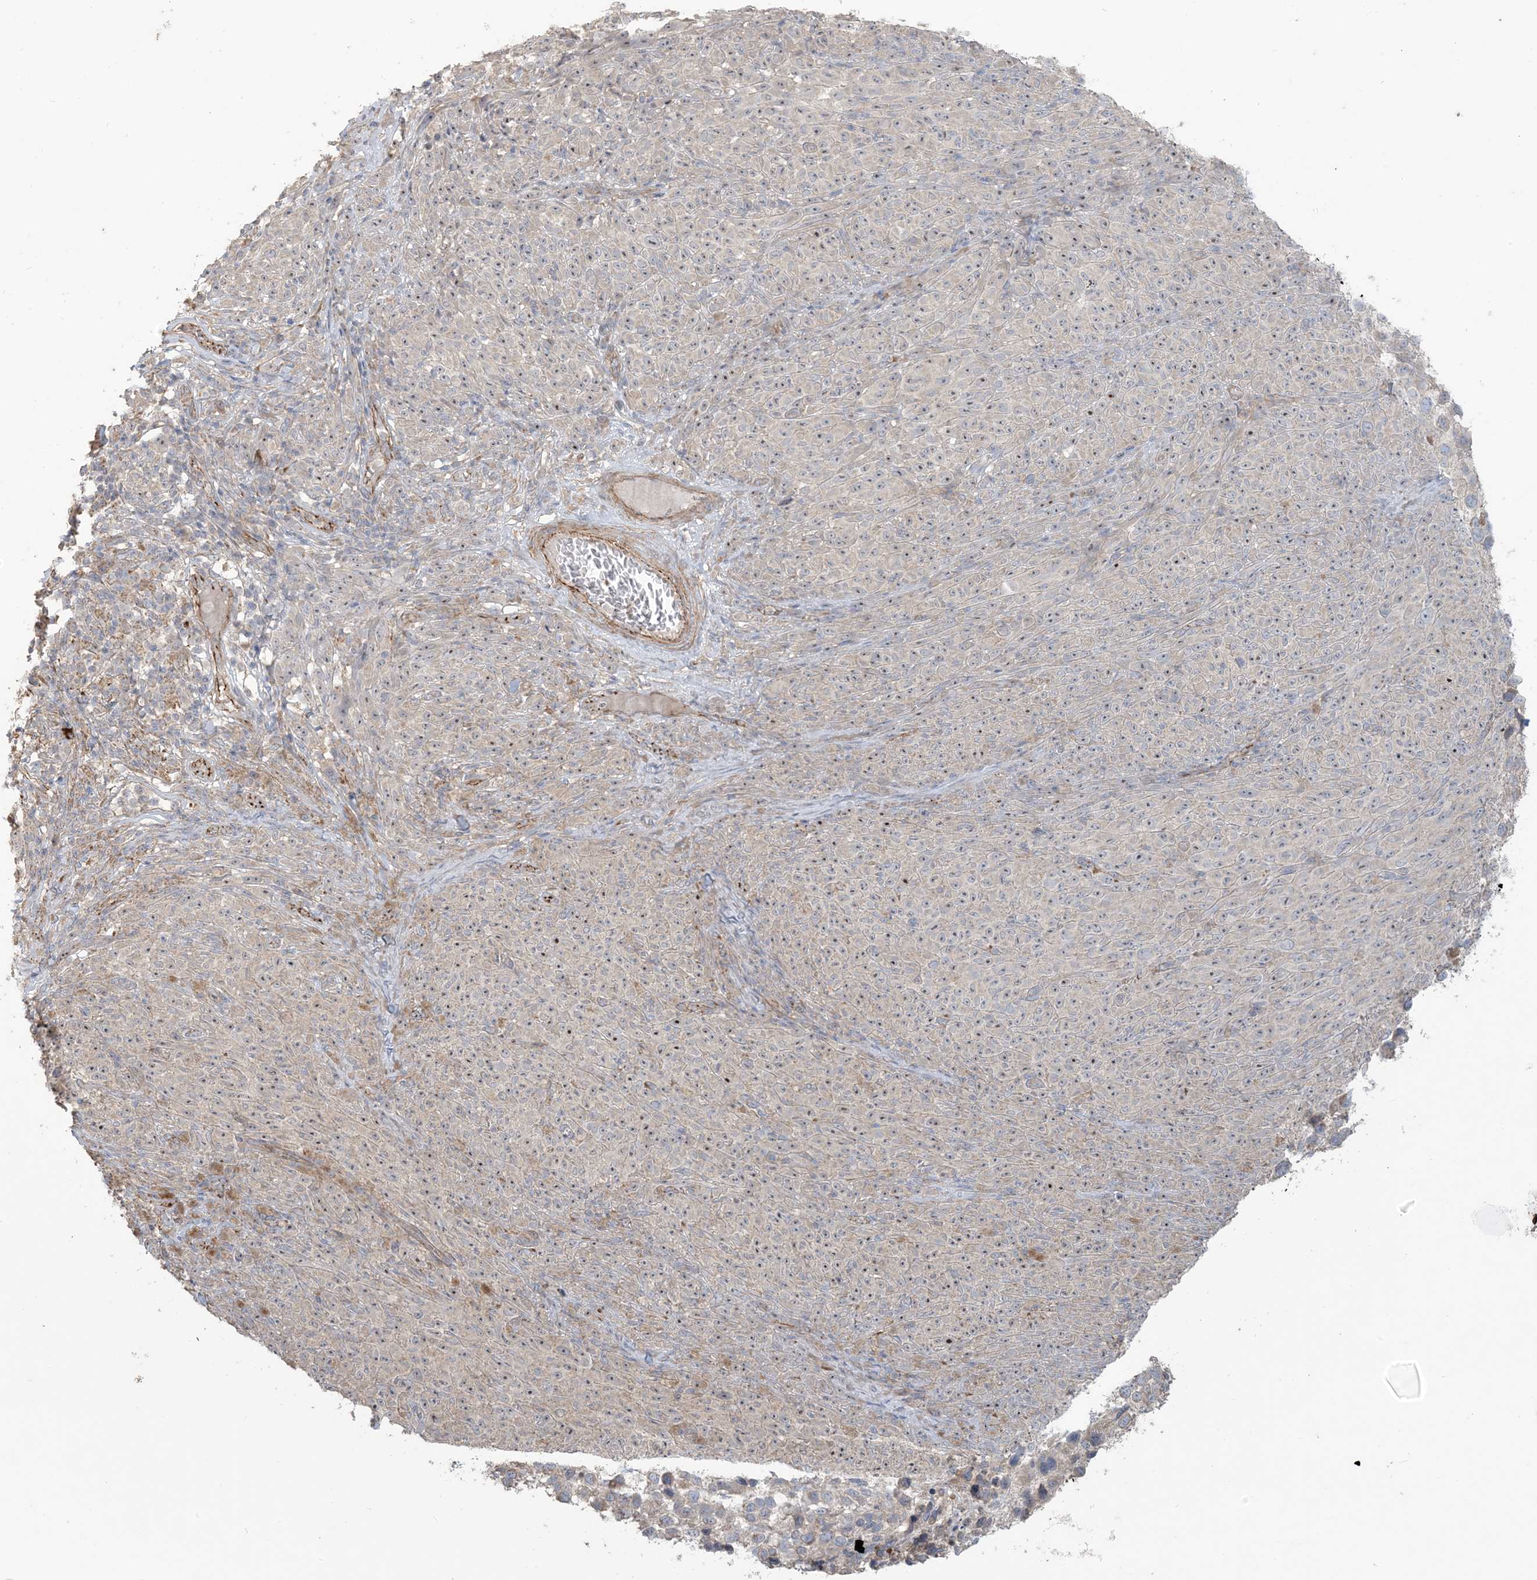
{"staining": {"intensity": "moderate", "quantity": "<25%", "location": "nuclear"}, "tissue": "melanoma", "cell_type": "Tumor cells", "image_type": "cancer", "snomed": [{"axis": "morphology", "description": "Malignant melanoma, NOS"}, {"axis": "topography", "description": "Skin"}], "caption": "A photomicrograph of human malignant melanoma stained for a protein displays moderate nuclear brown staining in tumor cells. (IHC, brightfield microscopy, high magnification).", "gene": "KLHL18", "patient": {"sex": "female", "age": 82}}